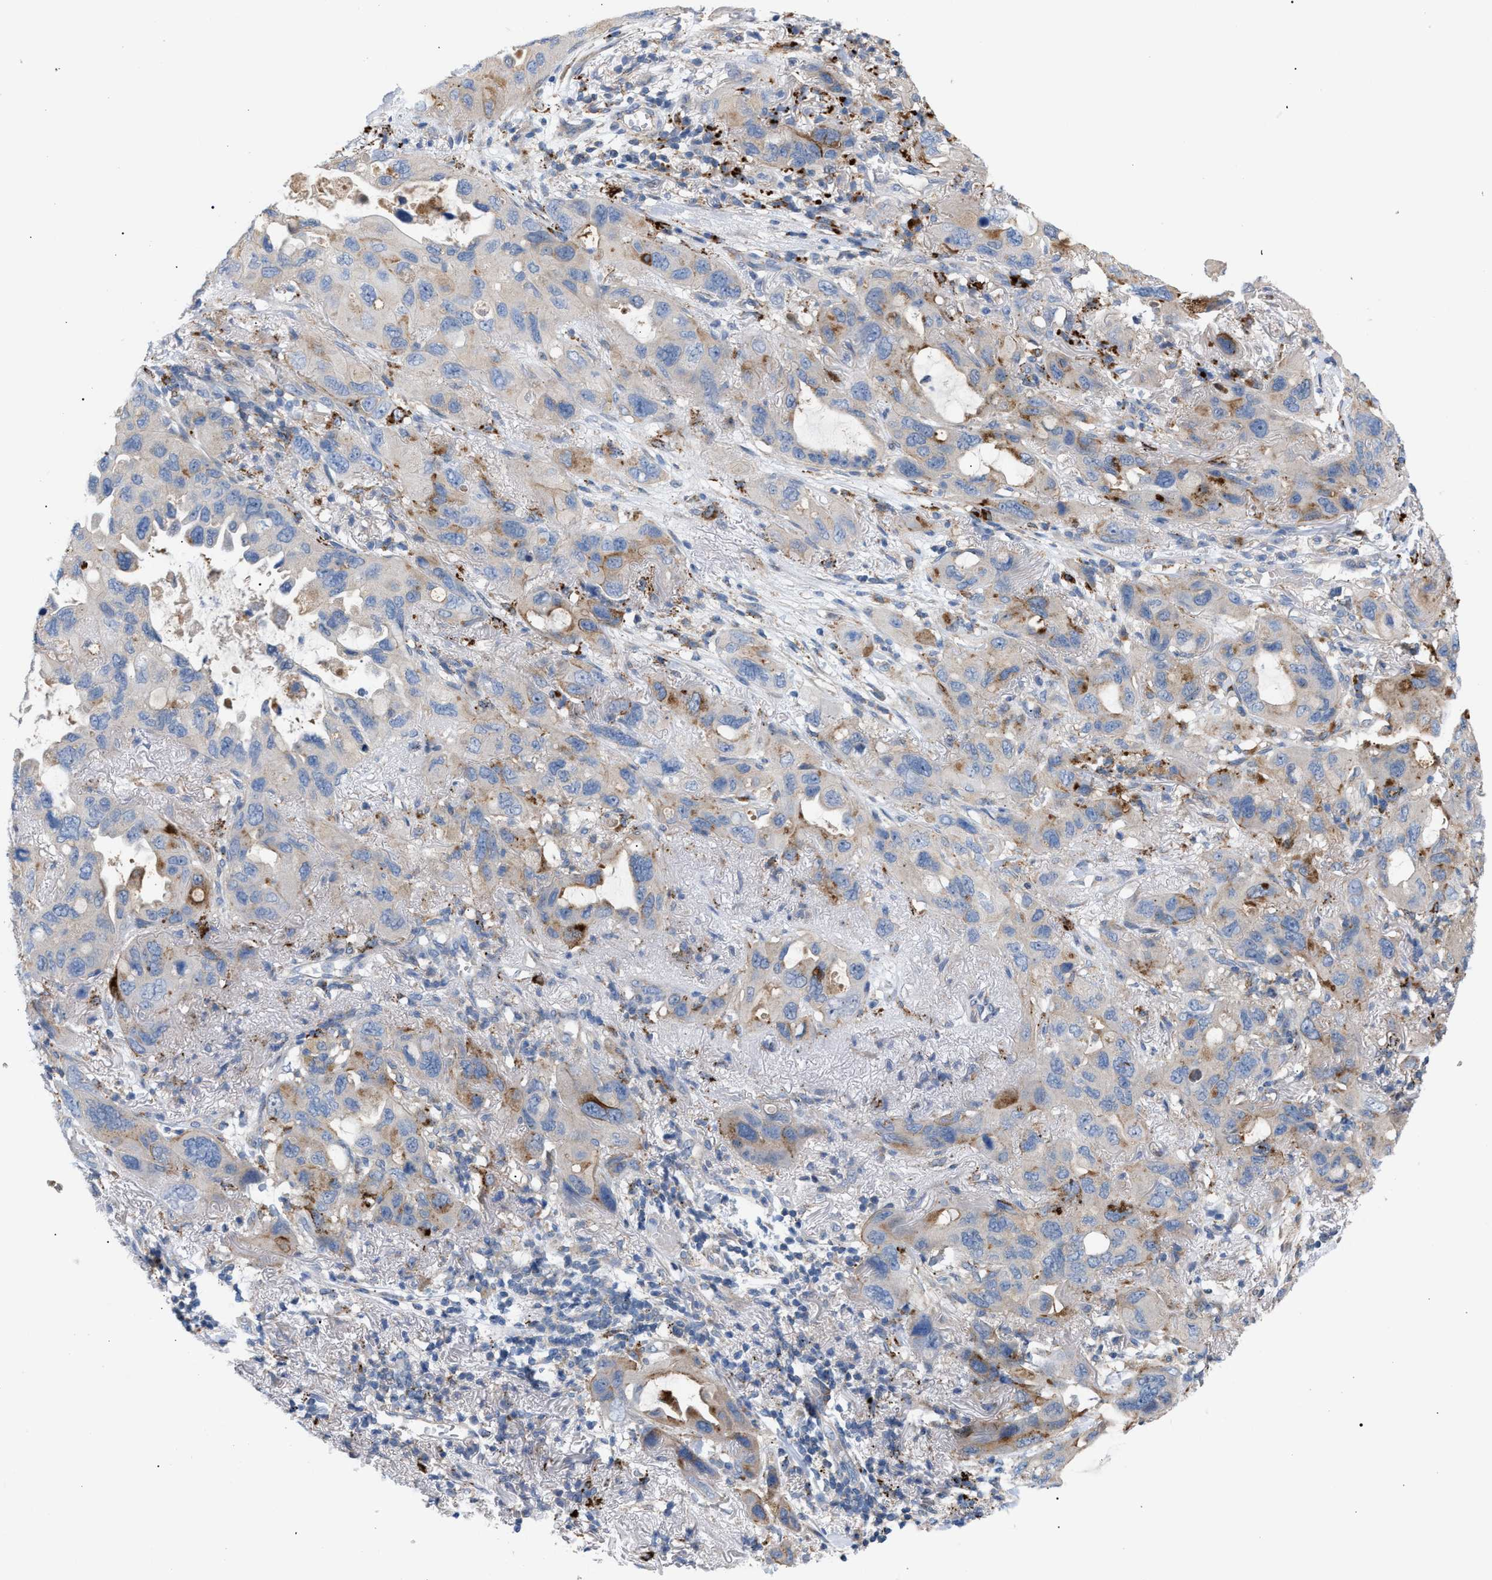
{"staining": {"intensity": "moderate", "quantity": "<25%", "location": "cytoplasmic/membranous"}, "tissue": "lung cancer", "cell_type": "Tumor cells", "image_type": "cancer", "snomed": [{"axis": "morphology", "description": "Squamous cell carcinoma, NOS"}, {"axis": "topography", "description": "Lung"}], "caption": "There is low levels of moderate cytoplasmic/membranous positivity in tumor cells of lung squamous cell carcinoma, as demonstrated by immunohistochemical staining (brown color).", "gene": "MBTD1", "patient": {"sex": "female", "age": 73}}